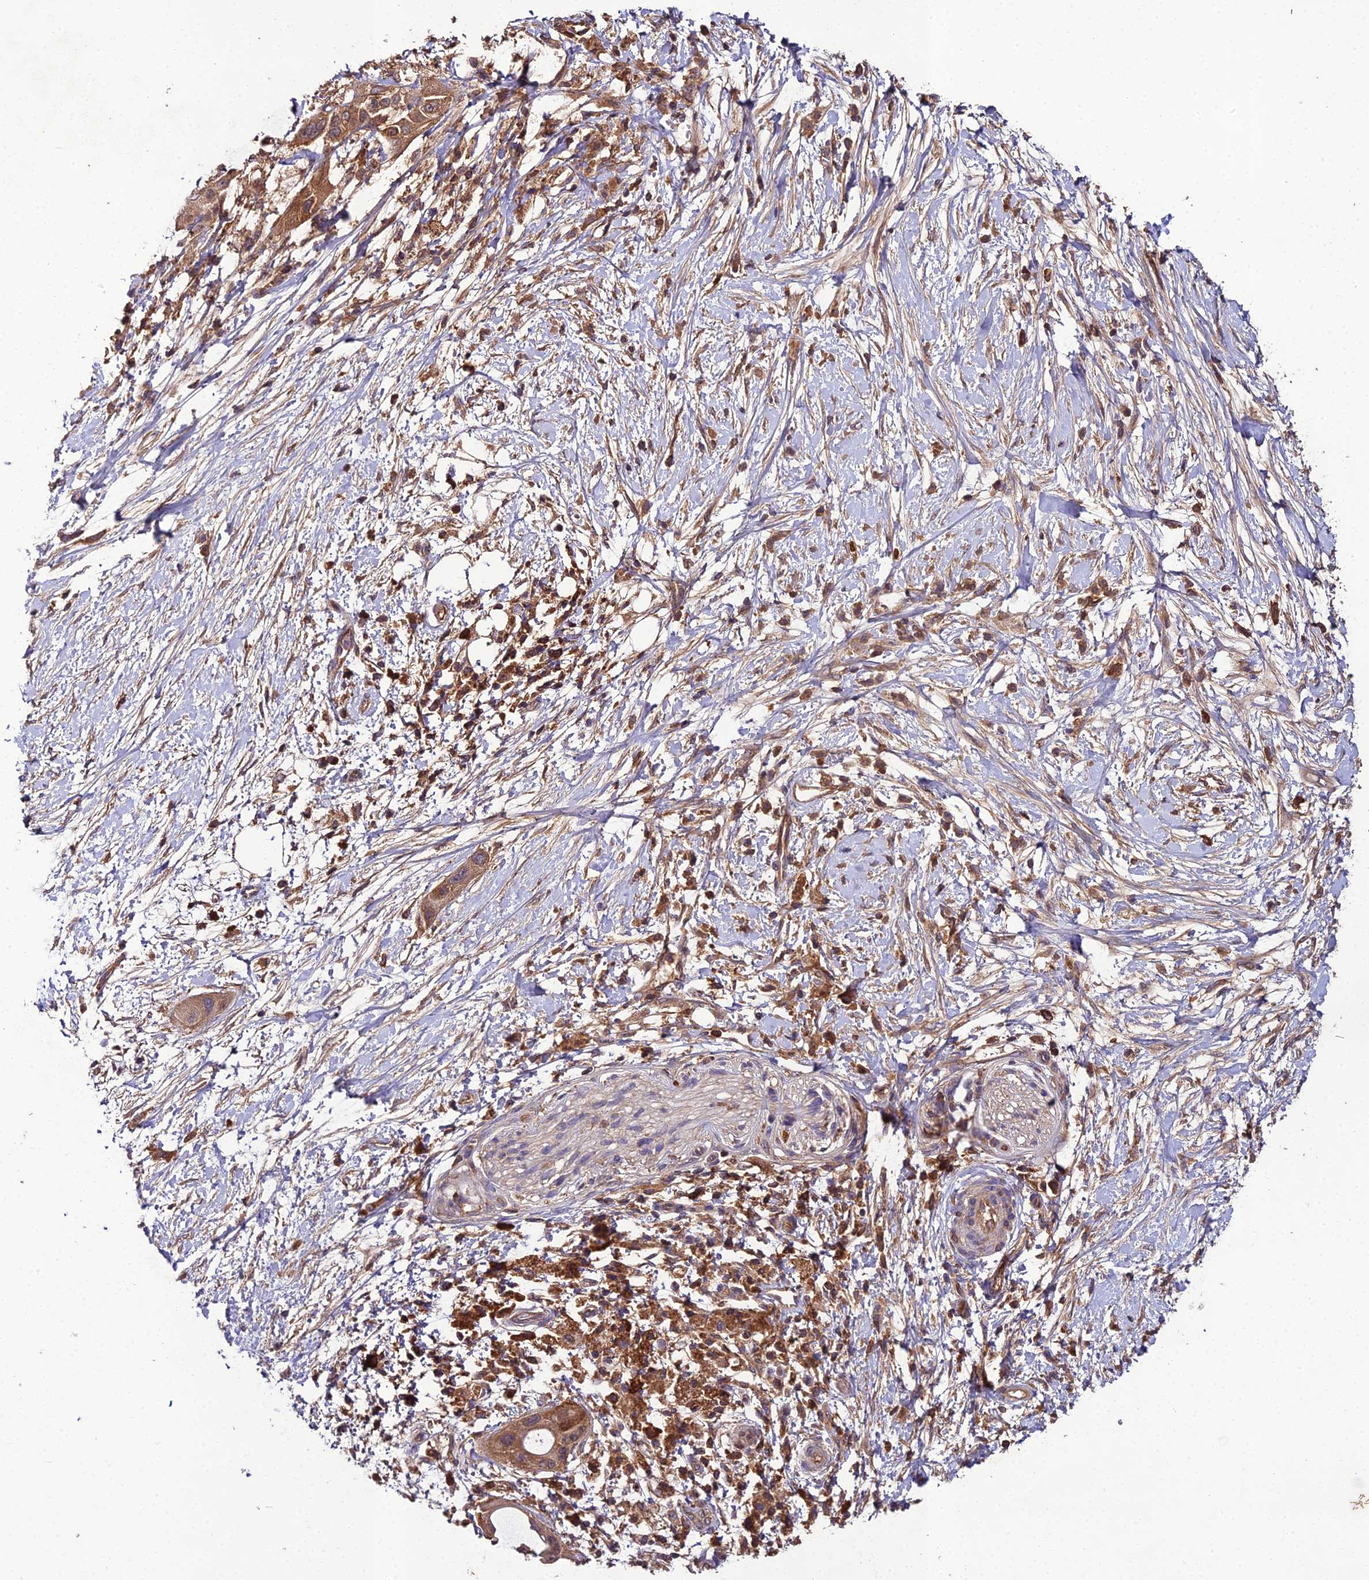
{"staining": {"intensity": "moderate", "quantity": ">75%", "location": "cytoplasmic/membranous"}, "tissue": "pancreatic cancer", "cell_type": "Tumor cells", "image_type": "cancer", "snomed": [{"axis": "morphology", "description": "Adenocarcinoma, NOS"}, {"axis": "topography", "description": "Pancreas"}], "caption": "About >75% of tumor cells in human pancreatic adenocarcinoma show moderate cytoplasmic/membranous protein staining as visualized by brown immunohistochemical staining.", "gene": "TMEM258", "patient": {"sex": "male", "age": 68}}